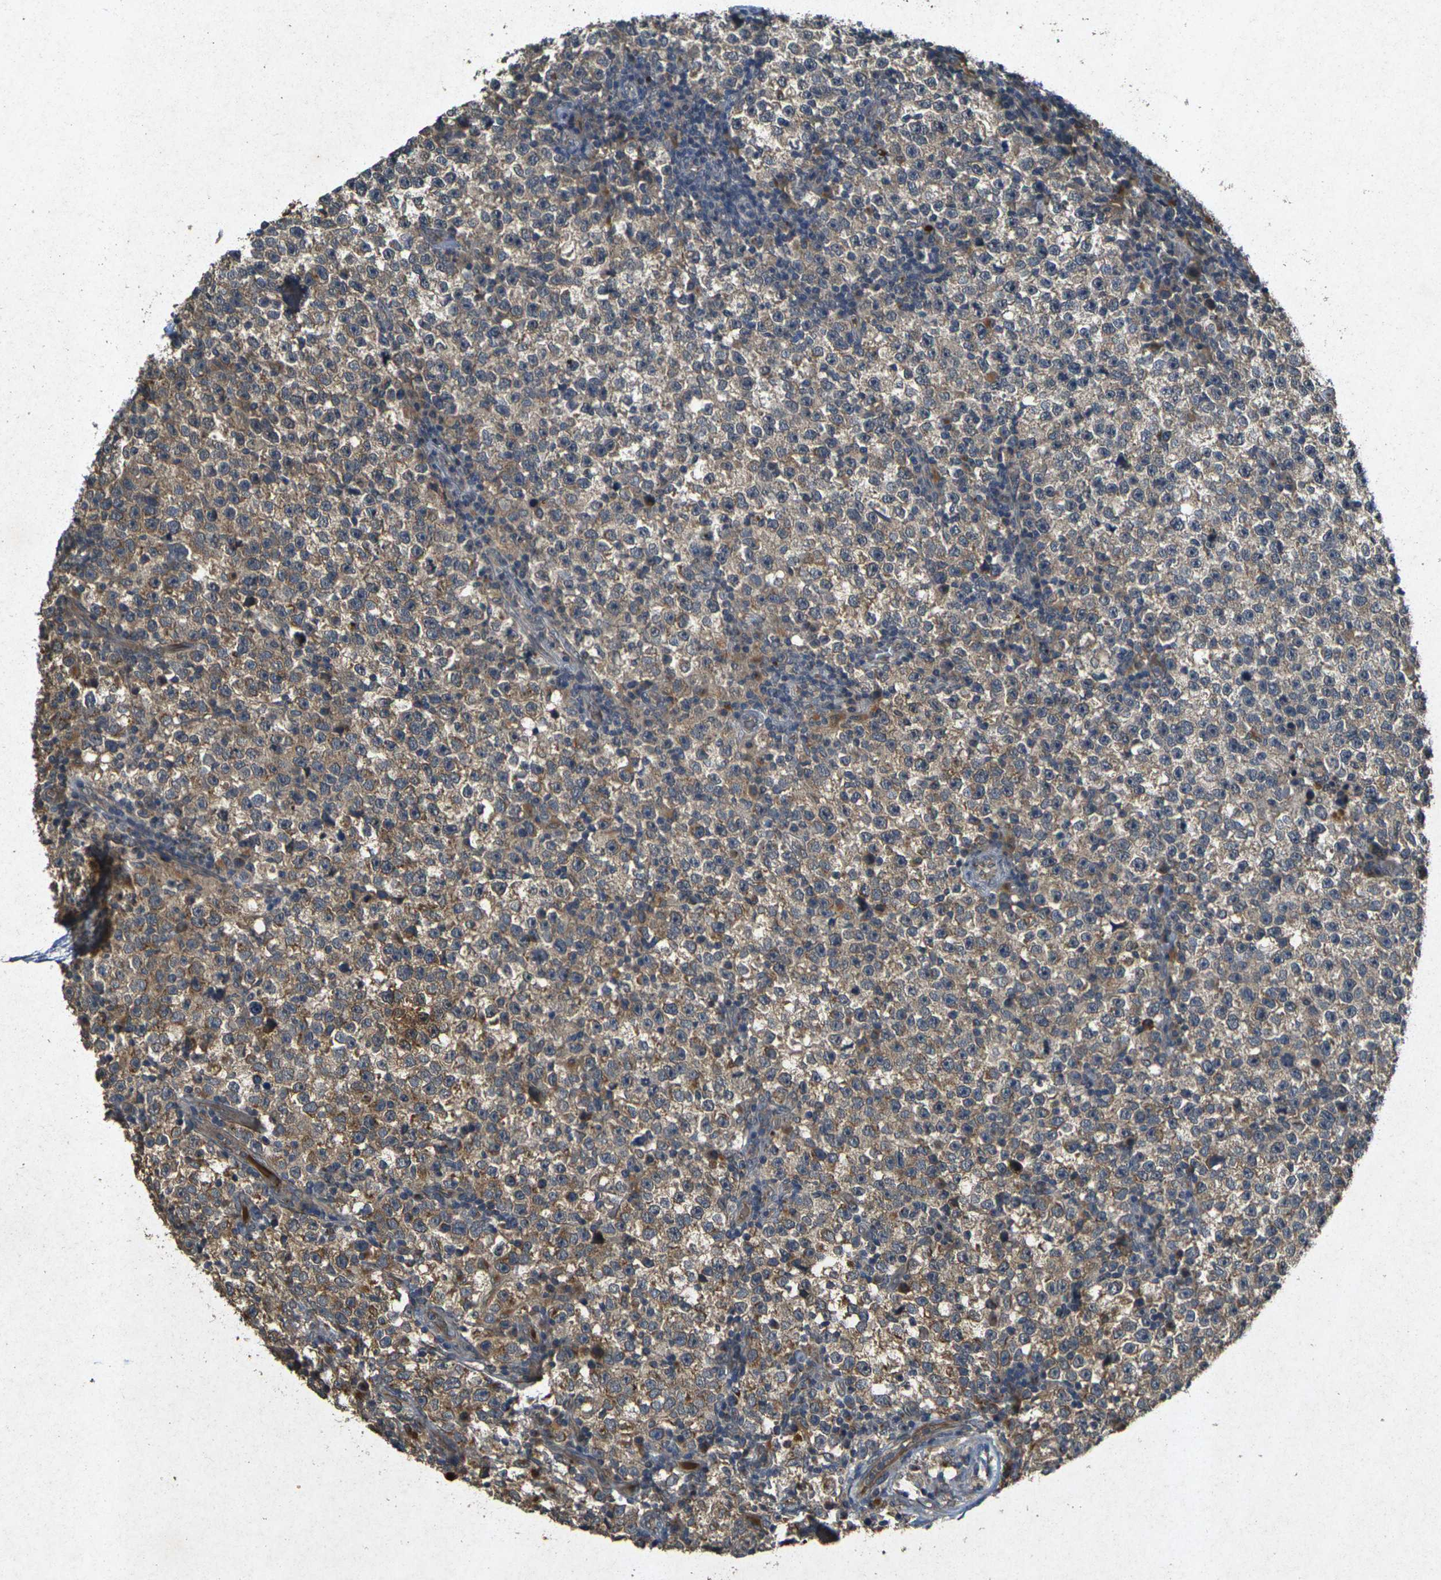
{"staining": {"intensity": "moderate", "quantity": ">75%", "location": "cytoplasmic/membranous"}, "tissue": "testis cancer", "cell_type": "Tumor cells", "image_type": "cancer", "snomed": [{"axis": "morphology", "description": "Seminoma, NOS"}, {"axis": "topography", "description": "Testis"}], "caption": "About >75% of tumor cells in testis cancer (seminoma) show moderate cytoplasmic/membranous protein expression as visualized by brown immunohistochemical staining.", "gene": "RGMA", "patient": {"sex": "male", "age": 43}}